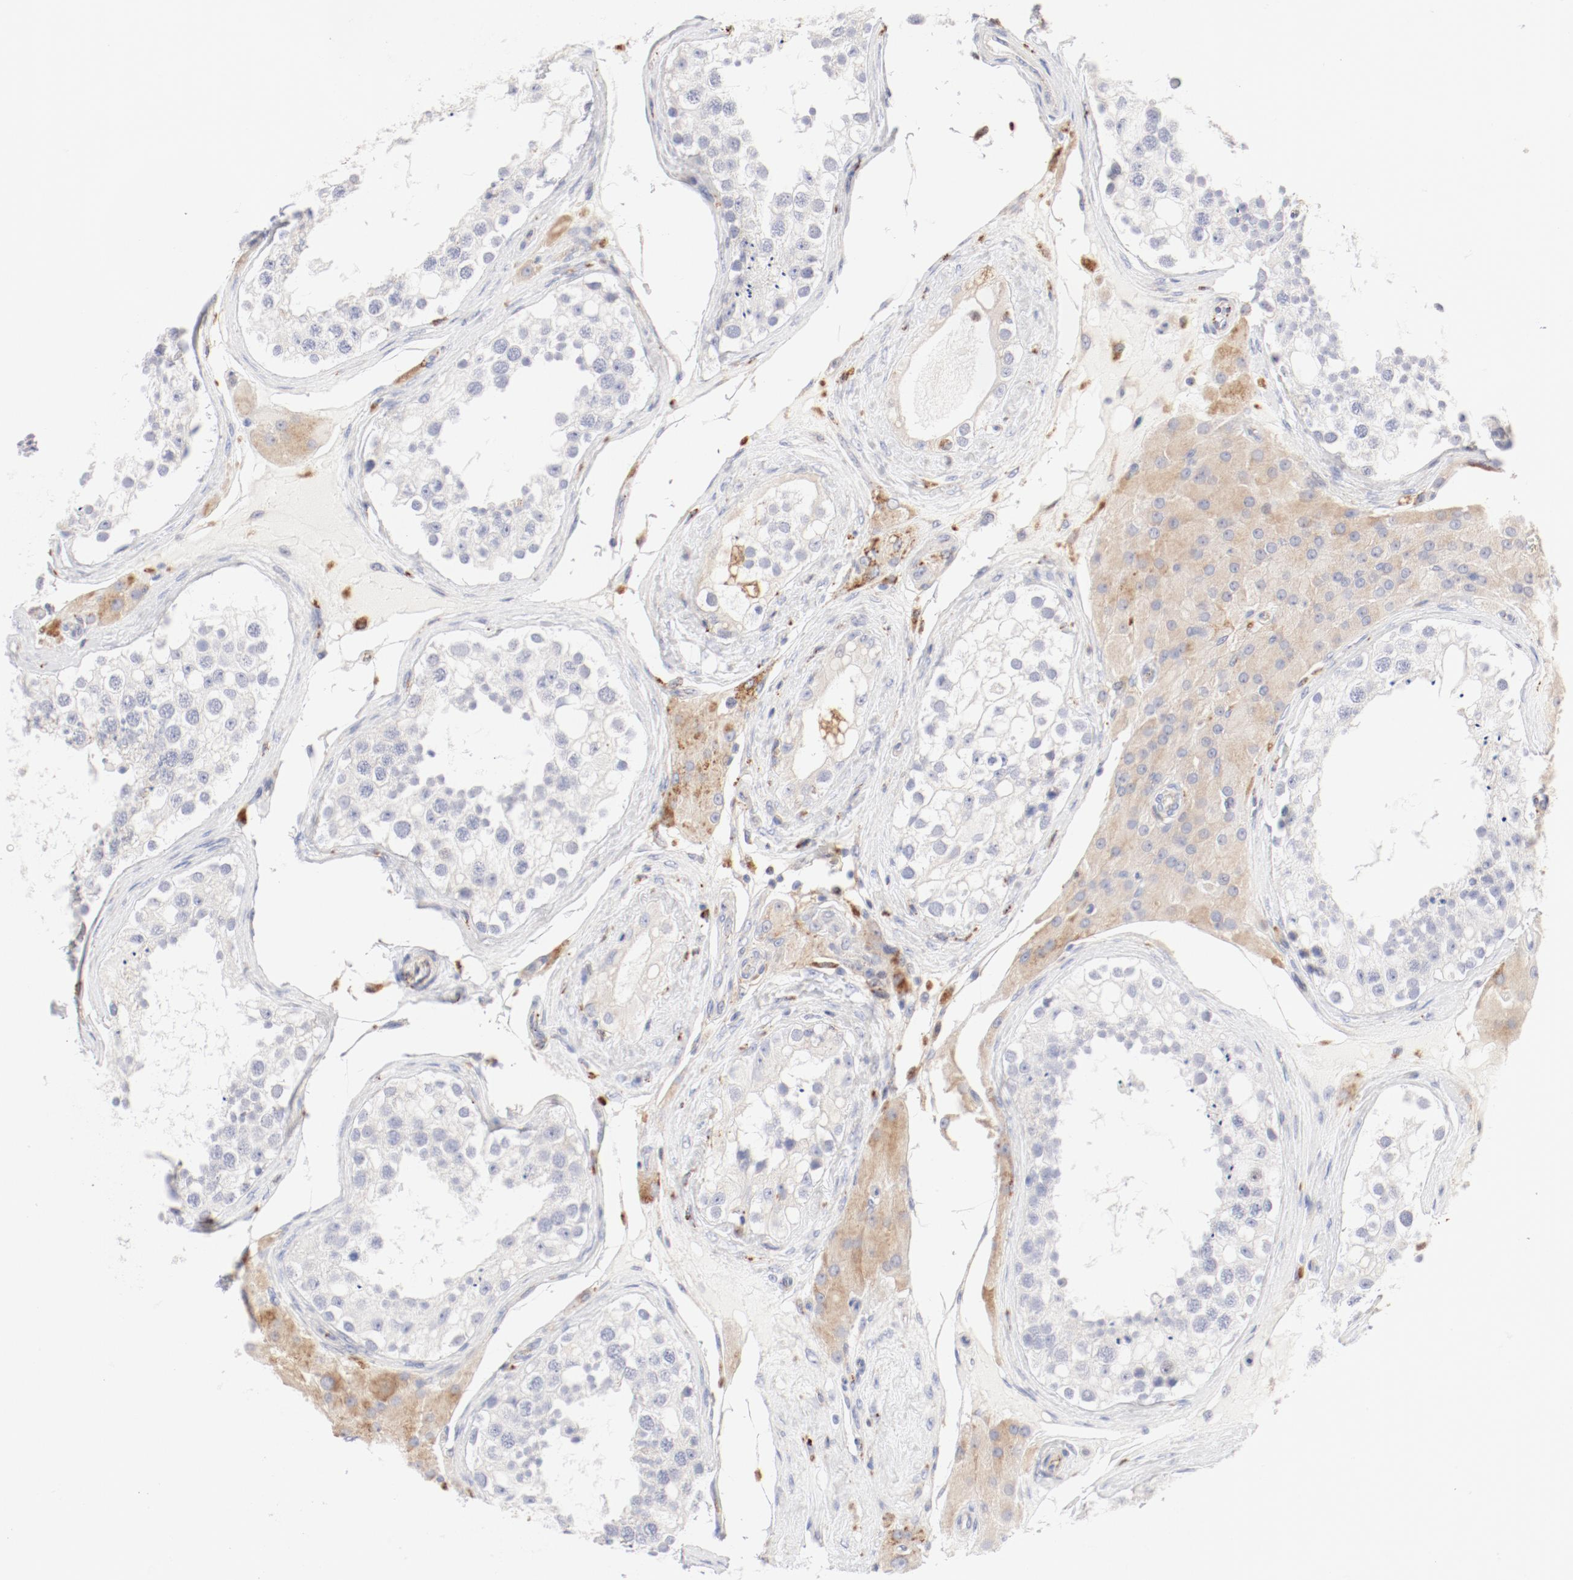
{"staining": {"intensity": "negative", "quantity": "none", "location": "none"}, "tissue": "testis", "cell_type": "Cells in seminiferous ducts", "image_type": "normal", "snomed": [{"axis": "morphology", "description": "Normal tissue, NOS"}, {"axis": "topography", "description": "Testis"}], "caption": "Immunohistochemistry of normal testis displays no staining in cells in seminiferous ducts.", "gene": "CTSH", "patient": {"sex": "male", "age": 68}}